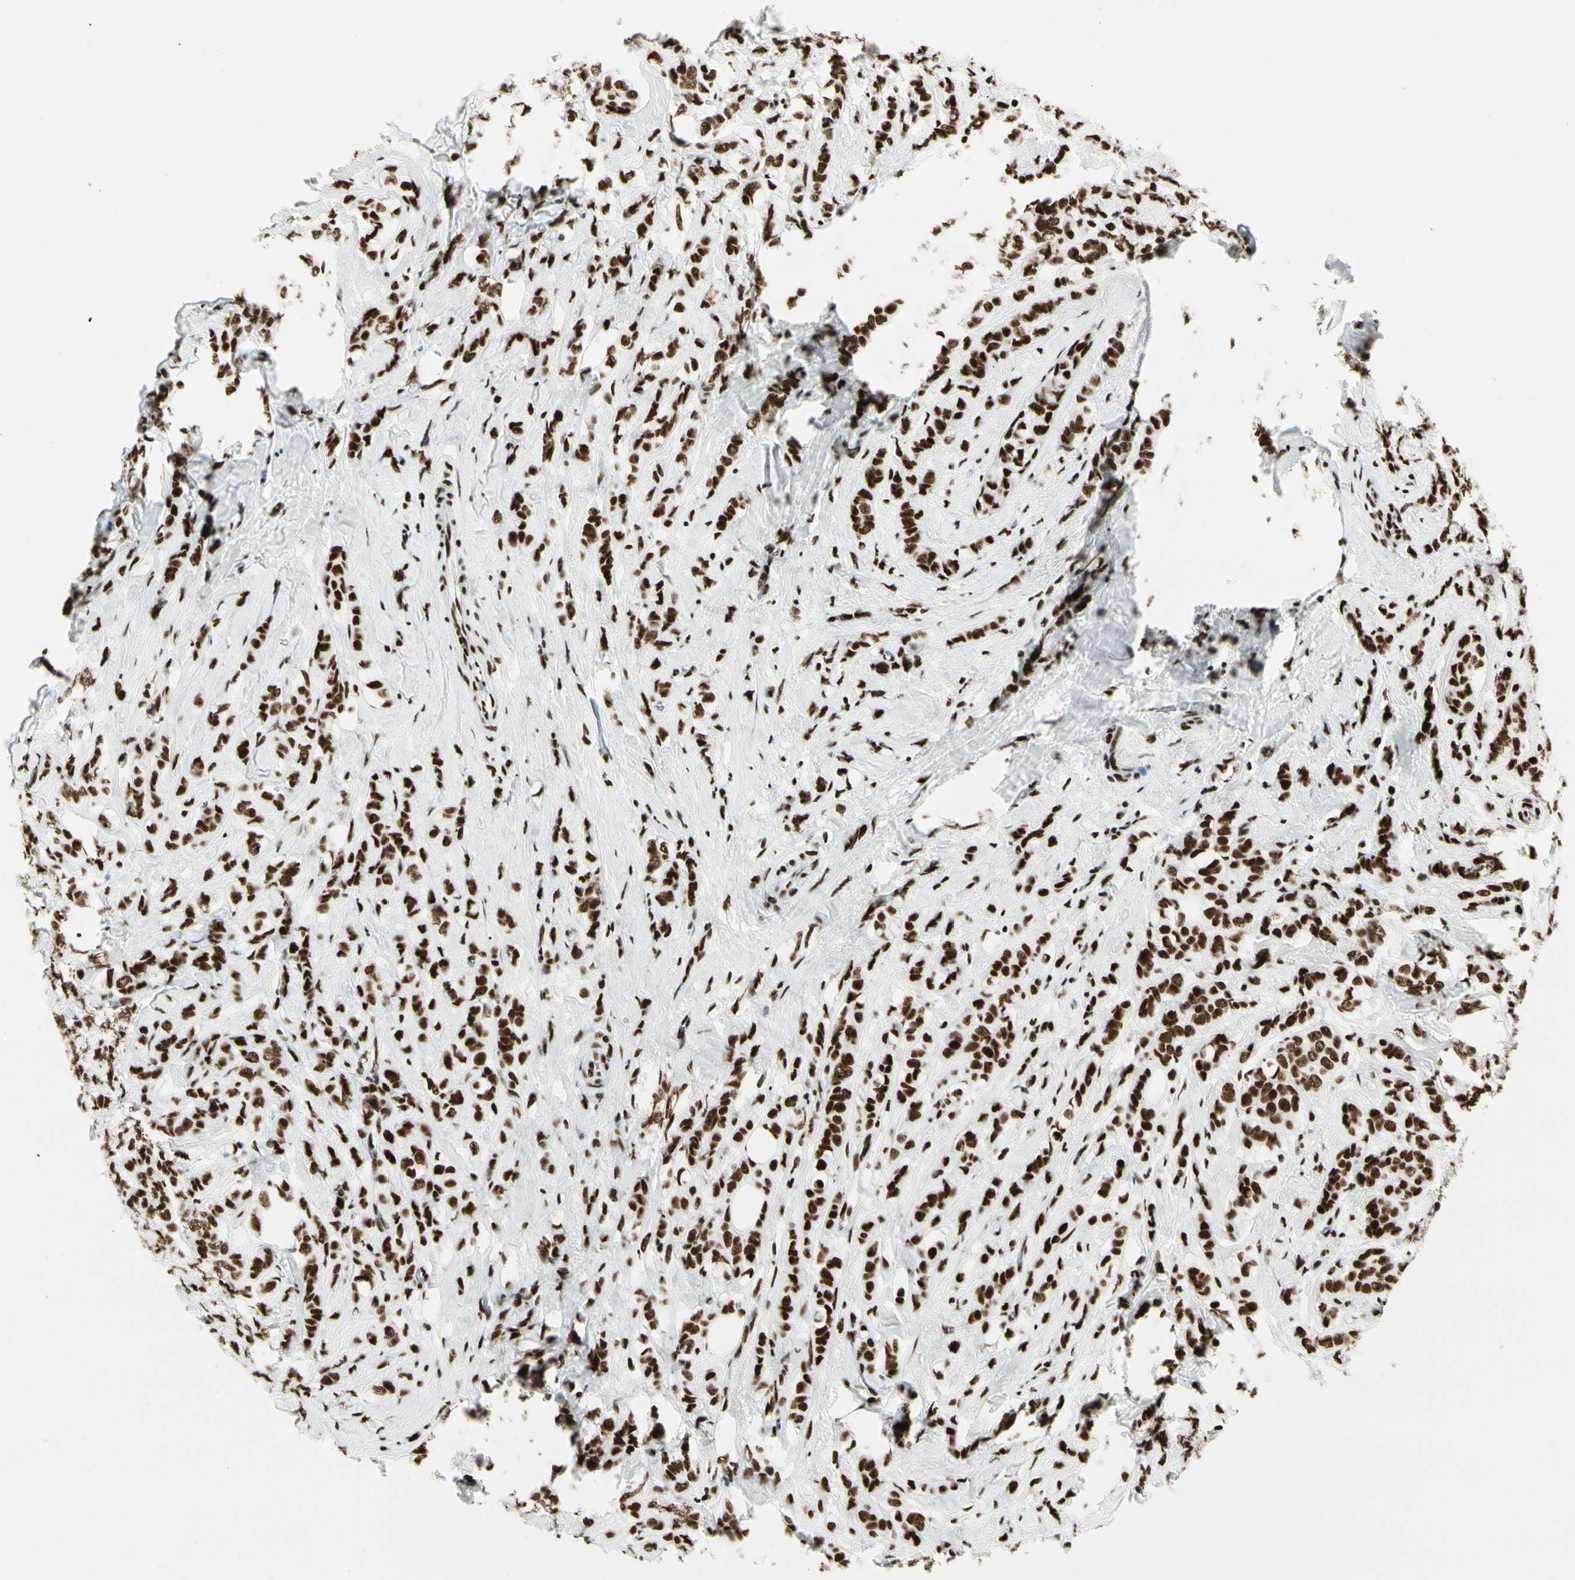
{"staining": {"intensity": "strong", "quantity": ">75%", "location": "nuclear"}, "tissue": "breast cancer", "cell_type": "Tumor cells", "image_type": "cancer", "snomed": [{"axis": "morphology", "description": "Lobular carcinoma"}, {"axis": "topography", "description": "Breast"}], "caption": "Immunohistochemistry staining of breast lobular carcinoma, which demonstrates high levels of strong nuclear staining in approximately >75% of tumor cells indicating strong nuclear protein positivity. The staining was performed using DAB (brown) for protein detection and nuclei were counterstained in hematoxylin (blue).", "gene": "CCAR1", "patient": {"sex": "female", "age": 60}}